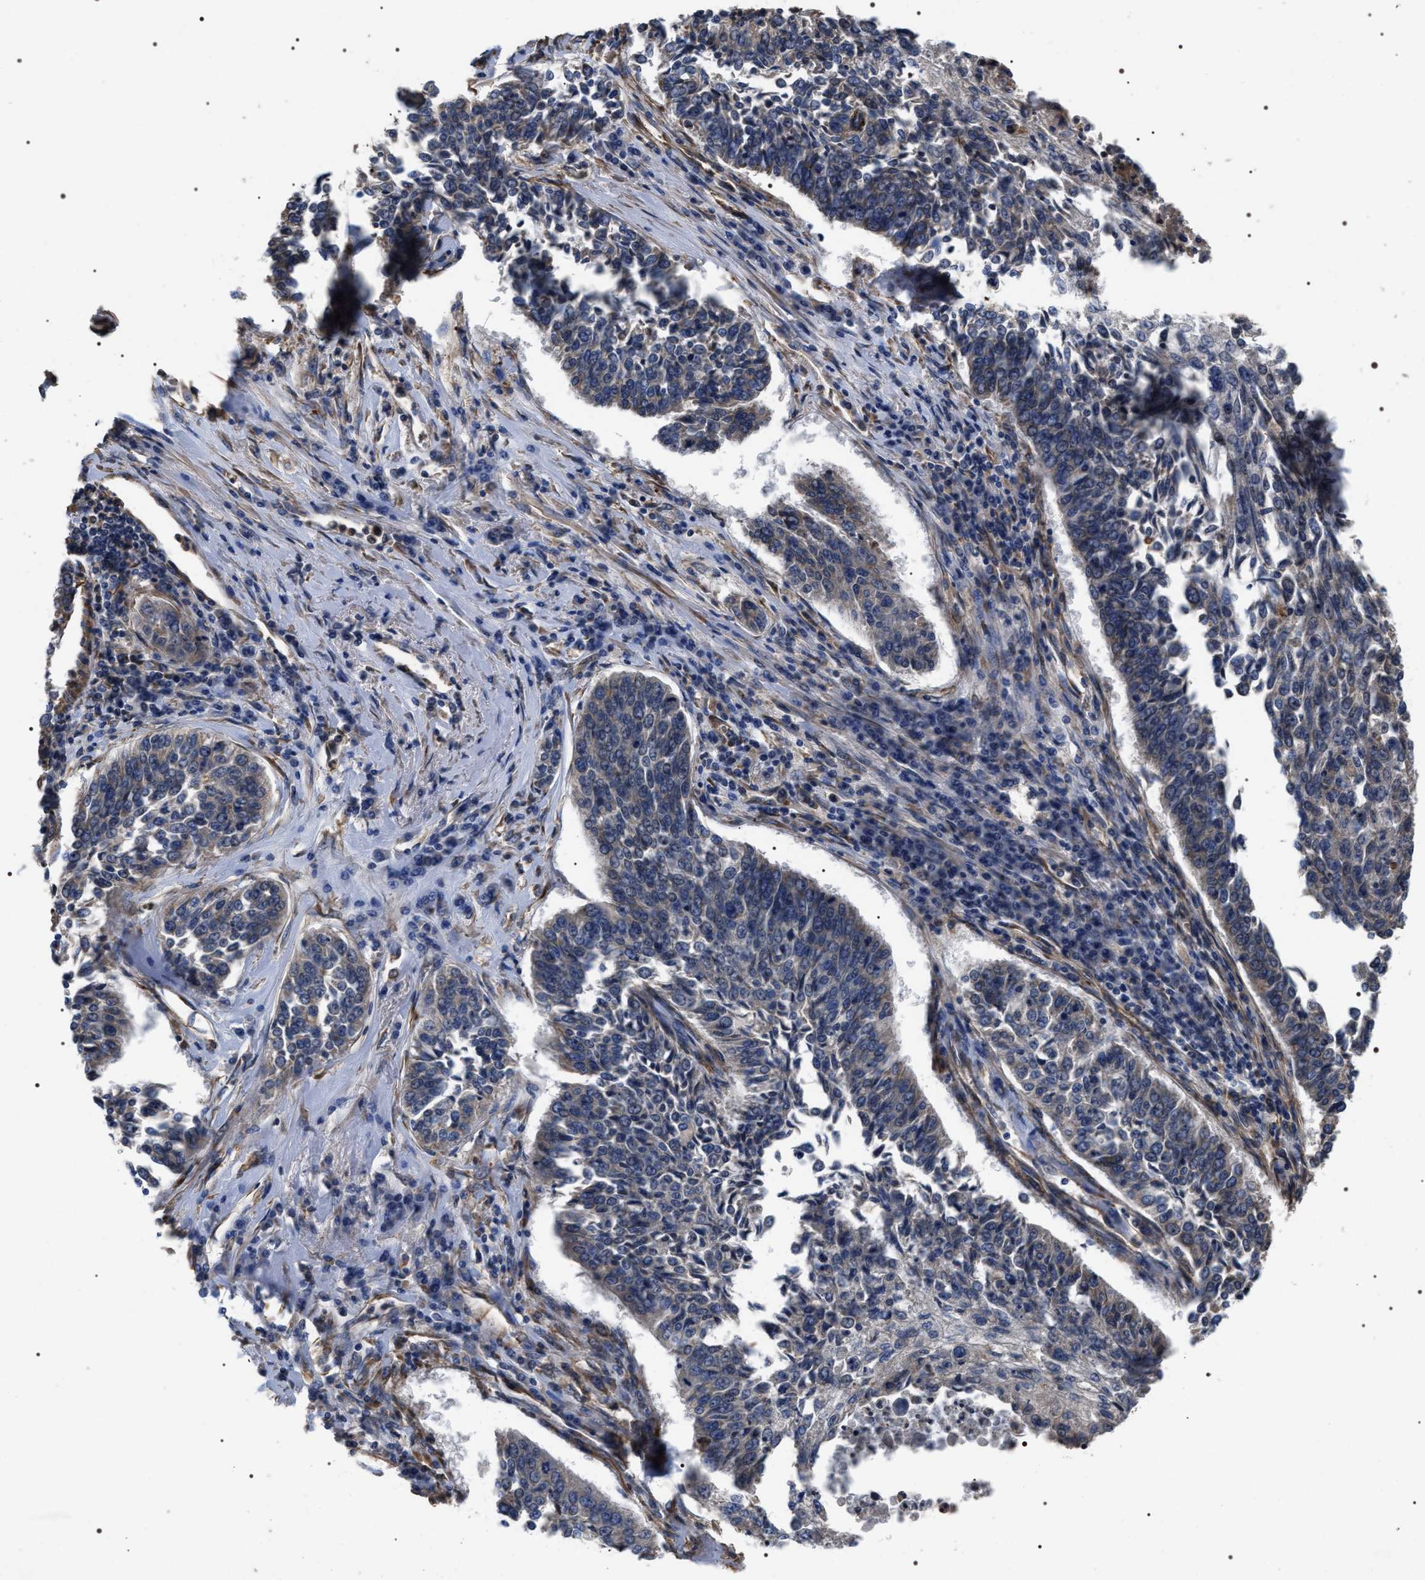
{"staining": {"intensity": "weak", "quantity": "<25%", "location": "cytoplasmic/membranous"}, "tissue": "lung cancer", "cell_type": "Tumor cells", "image_type": "cancer", "snomed": [{"axis": "morphology", "description": "Normal tissue, NOS"}, {"axis": "morphology", "description": "Squamous cell carcinoma, NOS"}, {"axis": "topography", "description": "Cartilage tissue"}, {"axis": "topography", "description": "Bronchus"}, {"axis": "topography", "description": "Lung"}], "caption": "This is a image of IHC staining of squamous cell carcinoma (lung), which shows no expression in tumor cells. (DAB immunohistochemistry visualized using brightfield microscopy, high magnification).", "gene": "TSPAN33", "patient": {"sex": "female", "age": 49}}